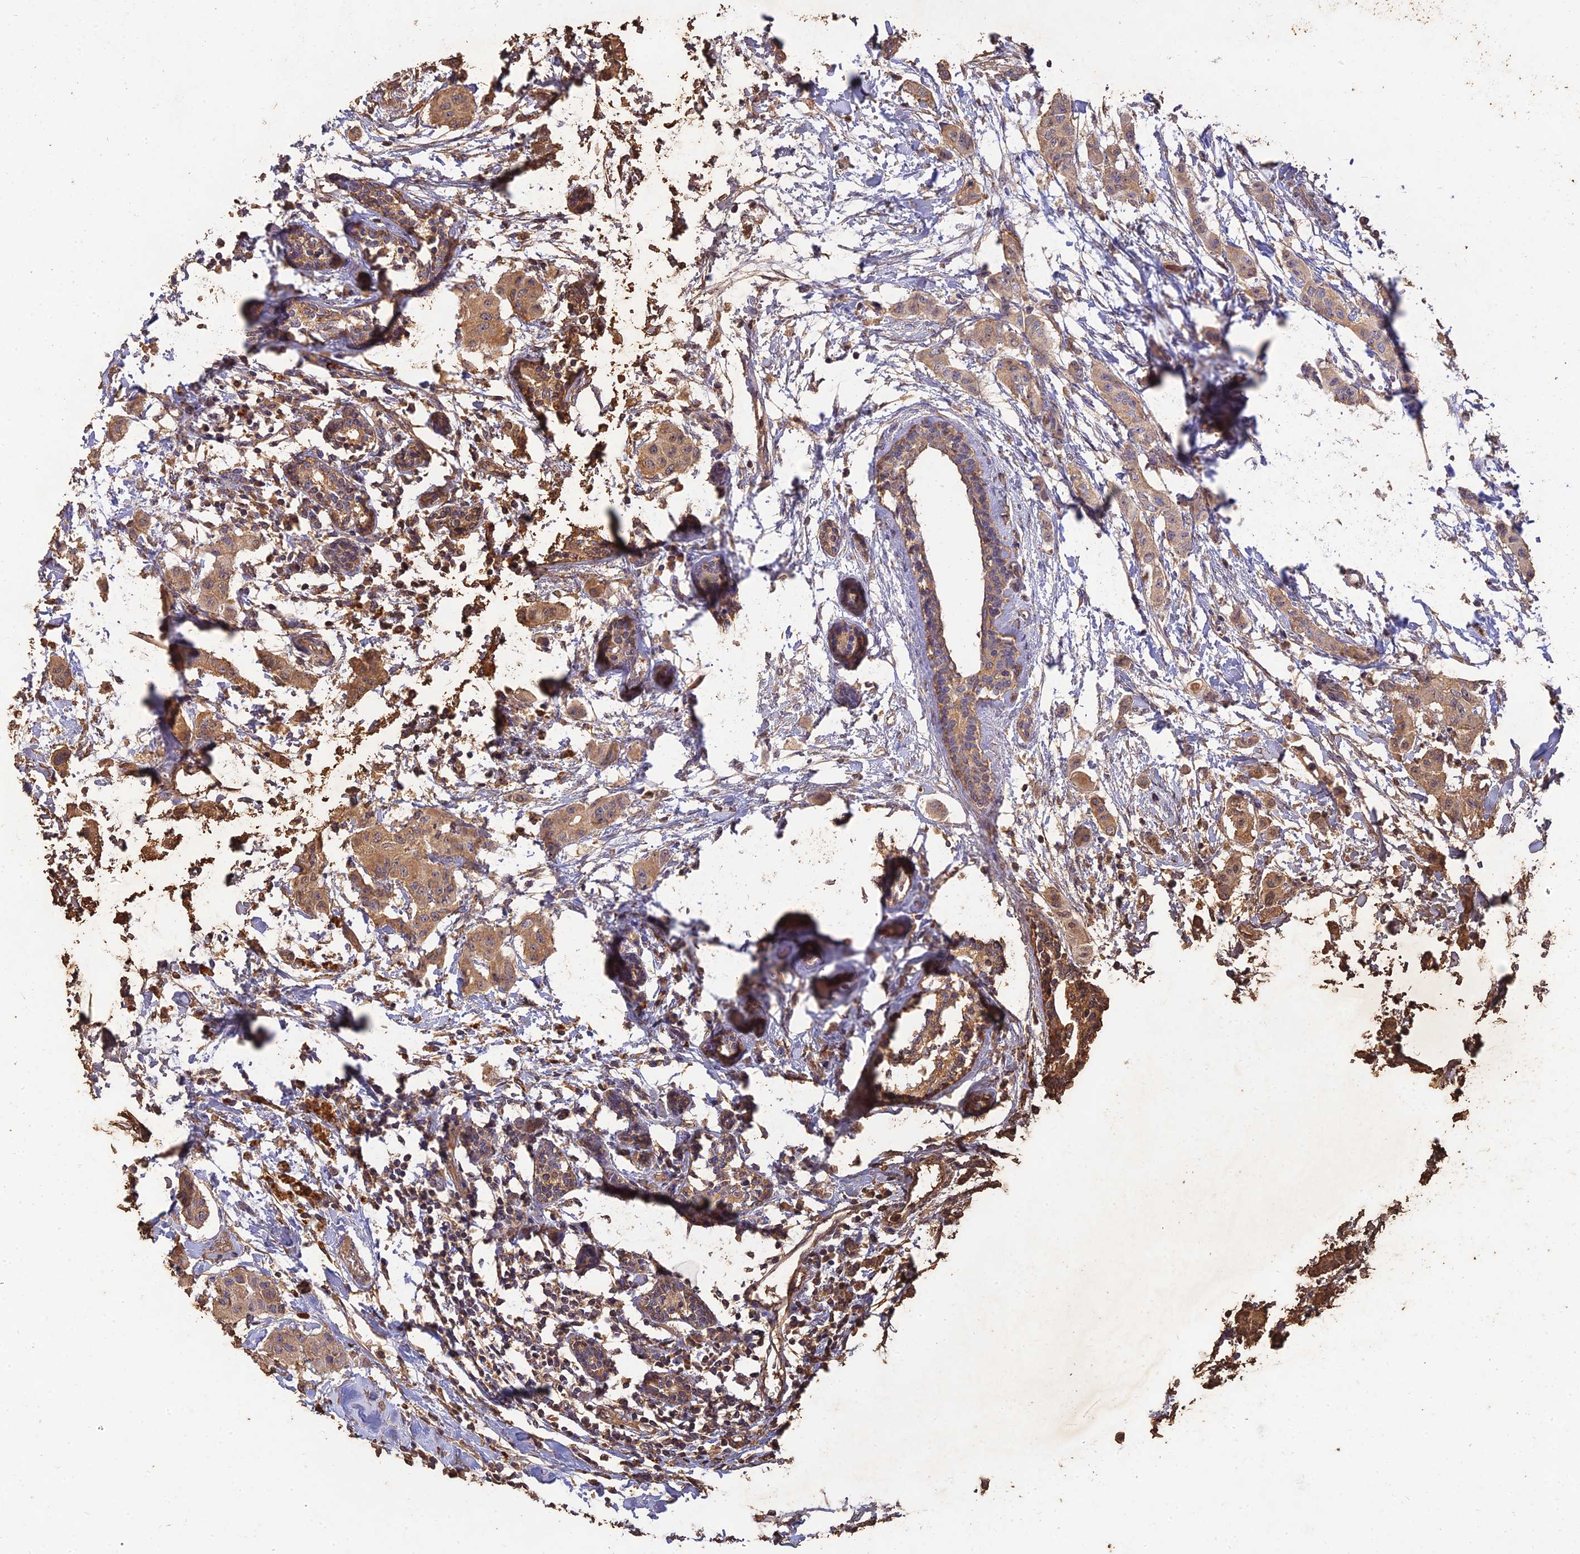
{"staining": {"intensity": "moderate", "quantity": ">75%", "location": "cytoplasmic/membranous"}, "tissue": "breast cancer", "cell_type": "Tumor cells", "image_type": "cancer", "snomed": [{"axis": "morphology", "description": "Duct carcinoma"}, {"axis": "topography", "description": "Breast"}], "caption": "Immunohistochemistry staining of infiltrating ductal carcinoma (breast), which displays medium levels of moderate cytoplasmic/membranous positivity in about >75% of tumor cells indicating moderate cytoplasmic/membranous protein positivity. The staining was performed using DAB (3,3'-diaminobenzidine) (brown) for protein detection and nuclei were counterstained in hematoxylin (blue).", "gene": "ACSM5", "patient": {"sex": "female", "age": 40}}